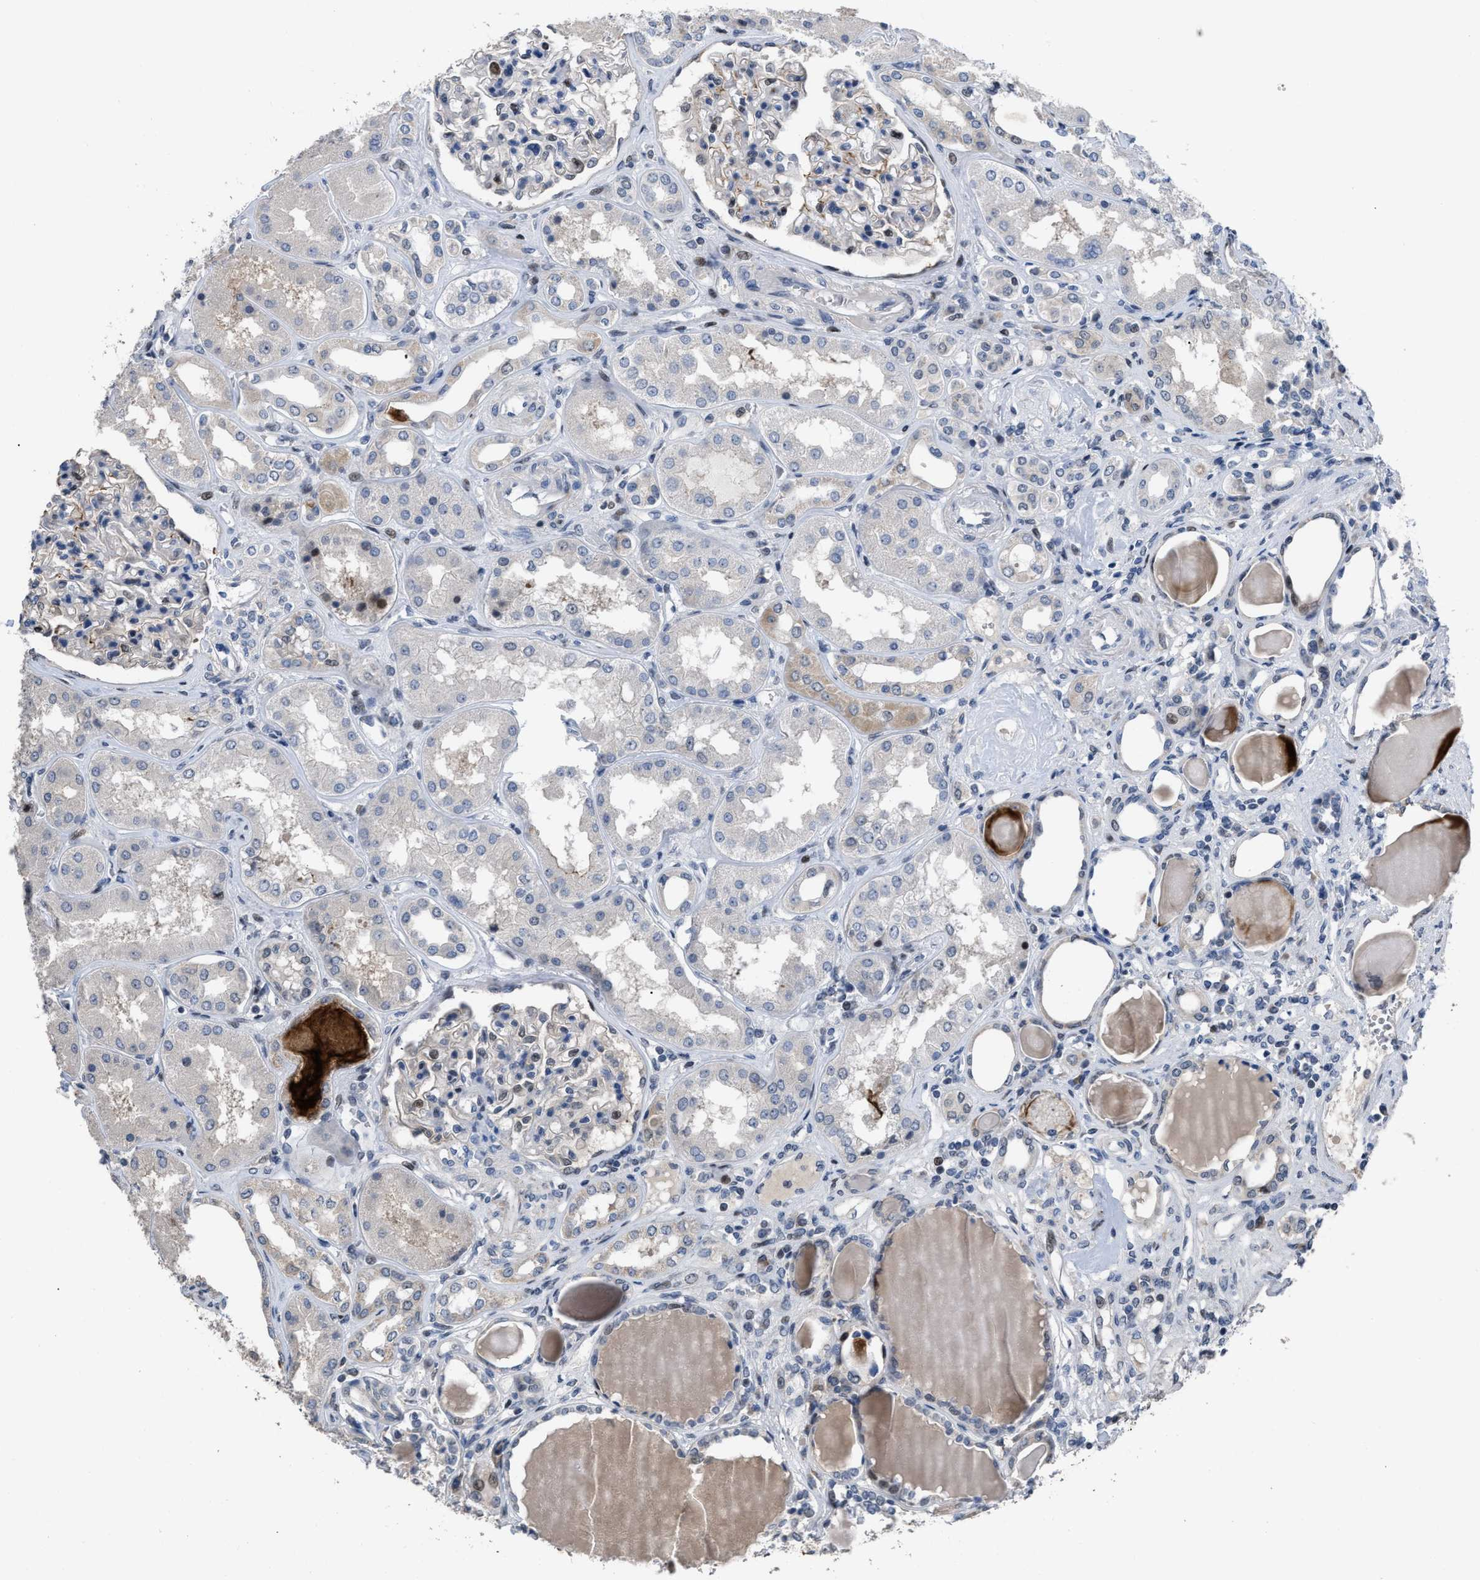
{"staining": {"intensity": "moderate", "quantity": "<25%", "location": "cytoplasmic/membranous,nuclear"}, "tissue": "kidney", "cell_type": "Cells in glomeruli", "image_type": "normal", "snomed": [{"axis": "morphology", "description": "Normal tissue, NOS"}, {"axis": "topography", "description": "Kidney"}], "caption": "Human kidney stained with a brown dye displays moderate cytoplasmic/membranous,nuclear positive positivity in about <25% of cells in glomeruli.", "gene": "SETDB1", "patient": {"sex": "female", "age": 56}}